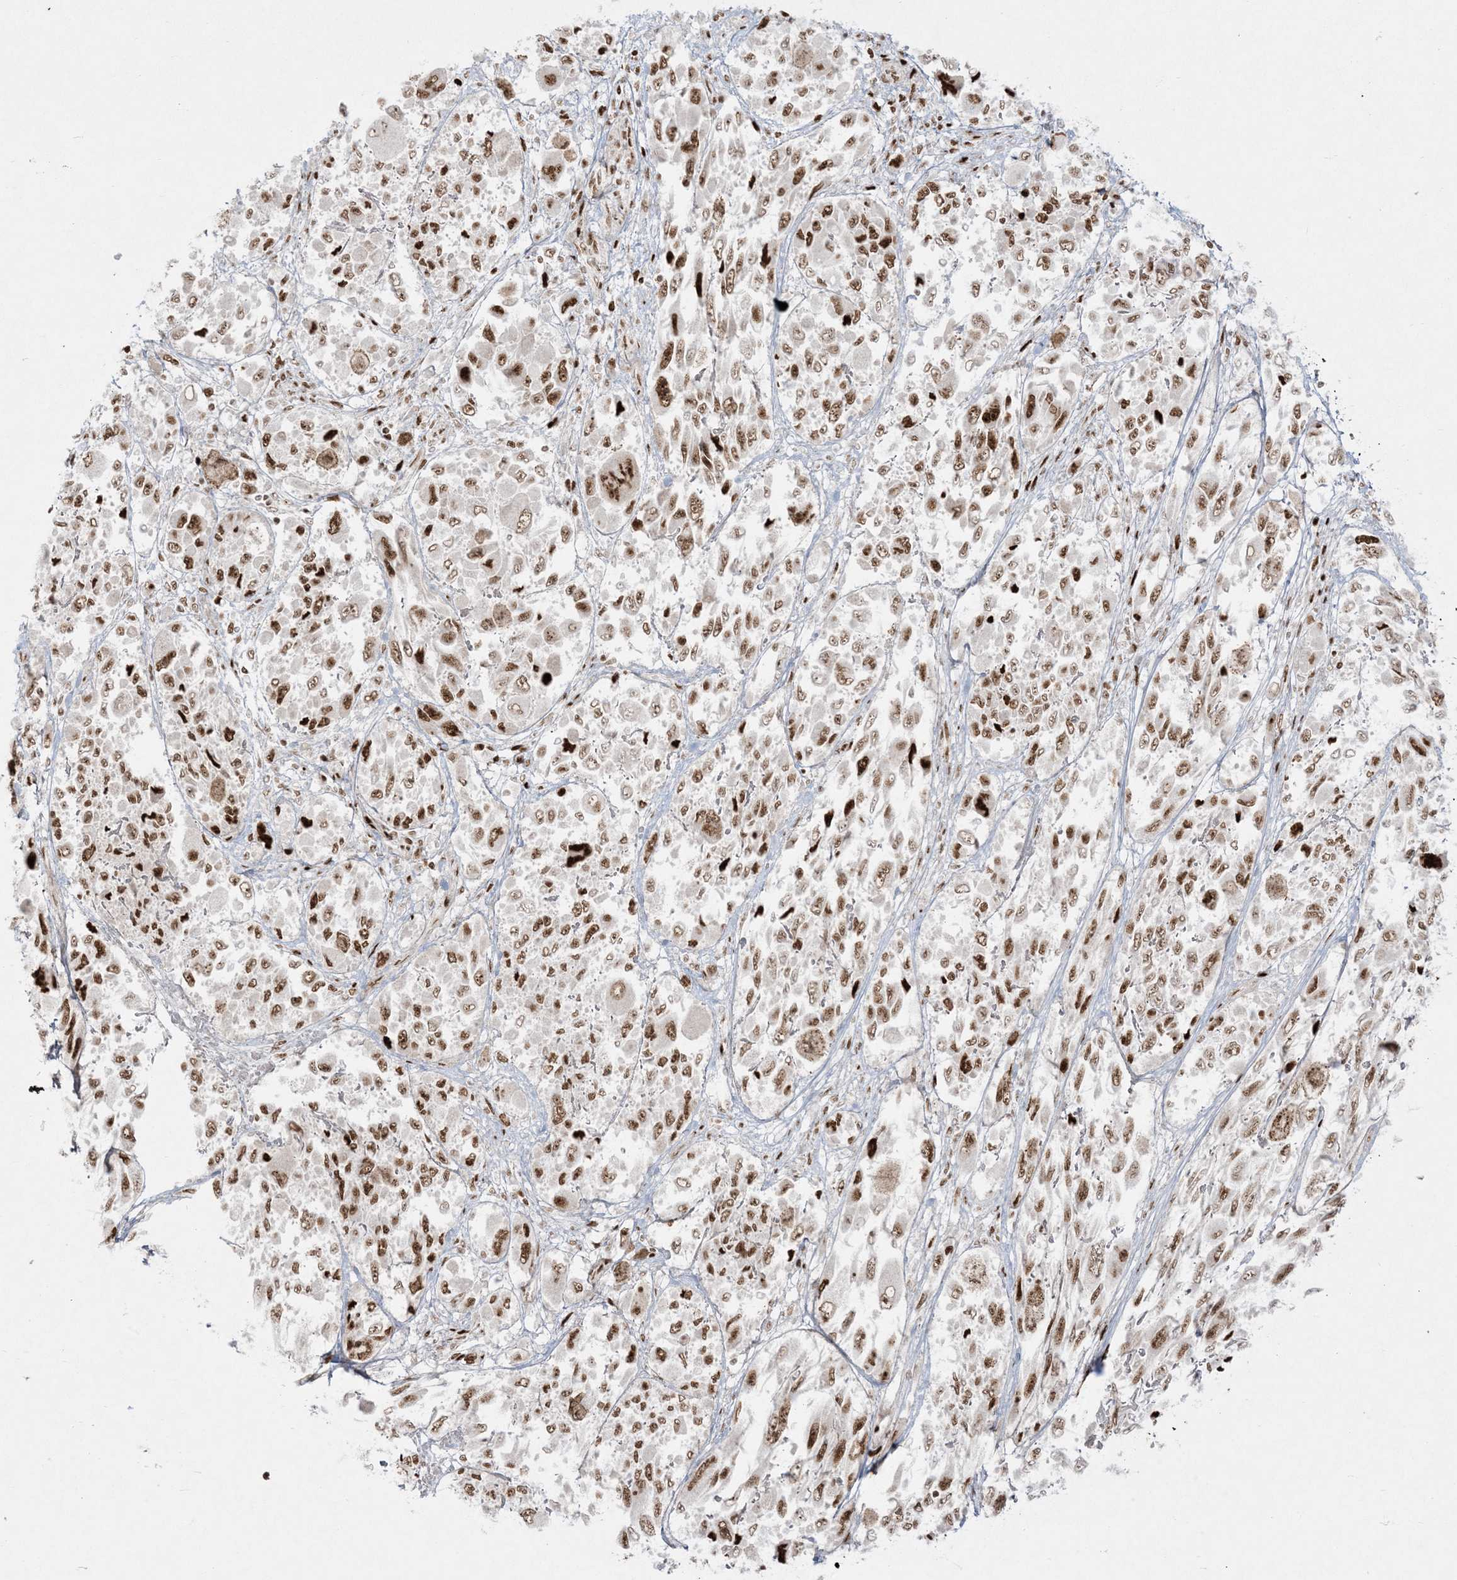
{"staining": {"intensity": "strong", "quantity": ">75%", "location": "nuclear"}, "tissue": "melanoma", "cell_type": "Tumor cells", "image_type": "cancer", "snomed": [{"axis": "morphology", "description": "Malignant melanoma, NOS"}, {"axis": "topography", "description": "Skin"}], "caption": "This is a histology image of immunohistochemistry staining of melanoma, which shows strong expression in the nuclear of tumor cells.", "gene": "RBM10", "patient": {"sex": "female", "age": 91}}